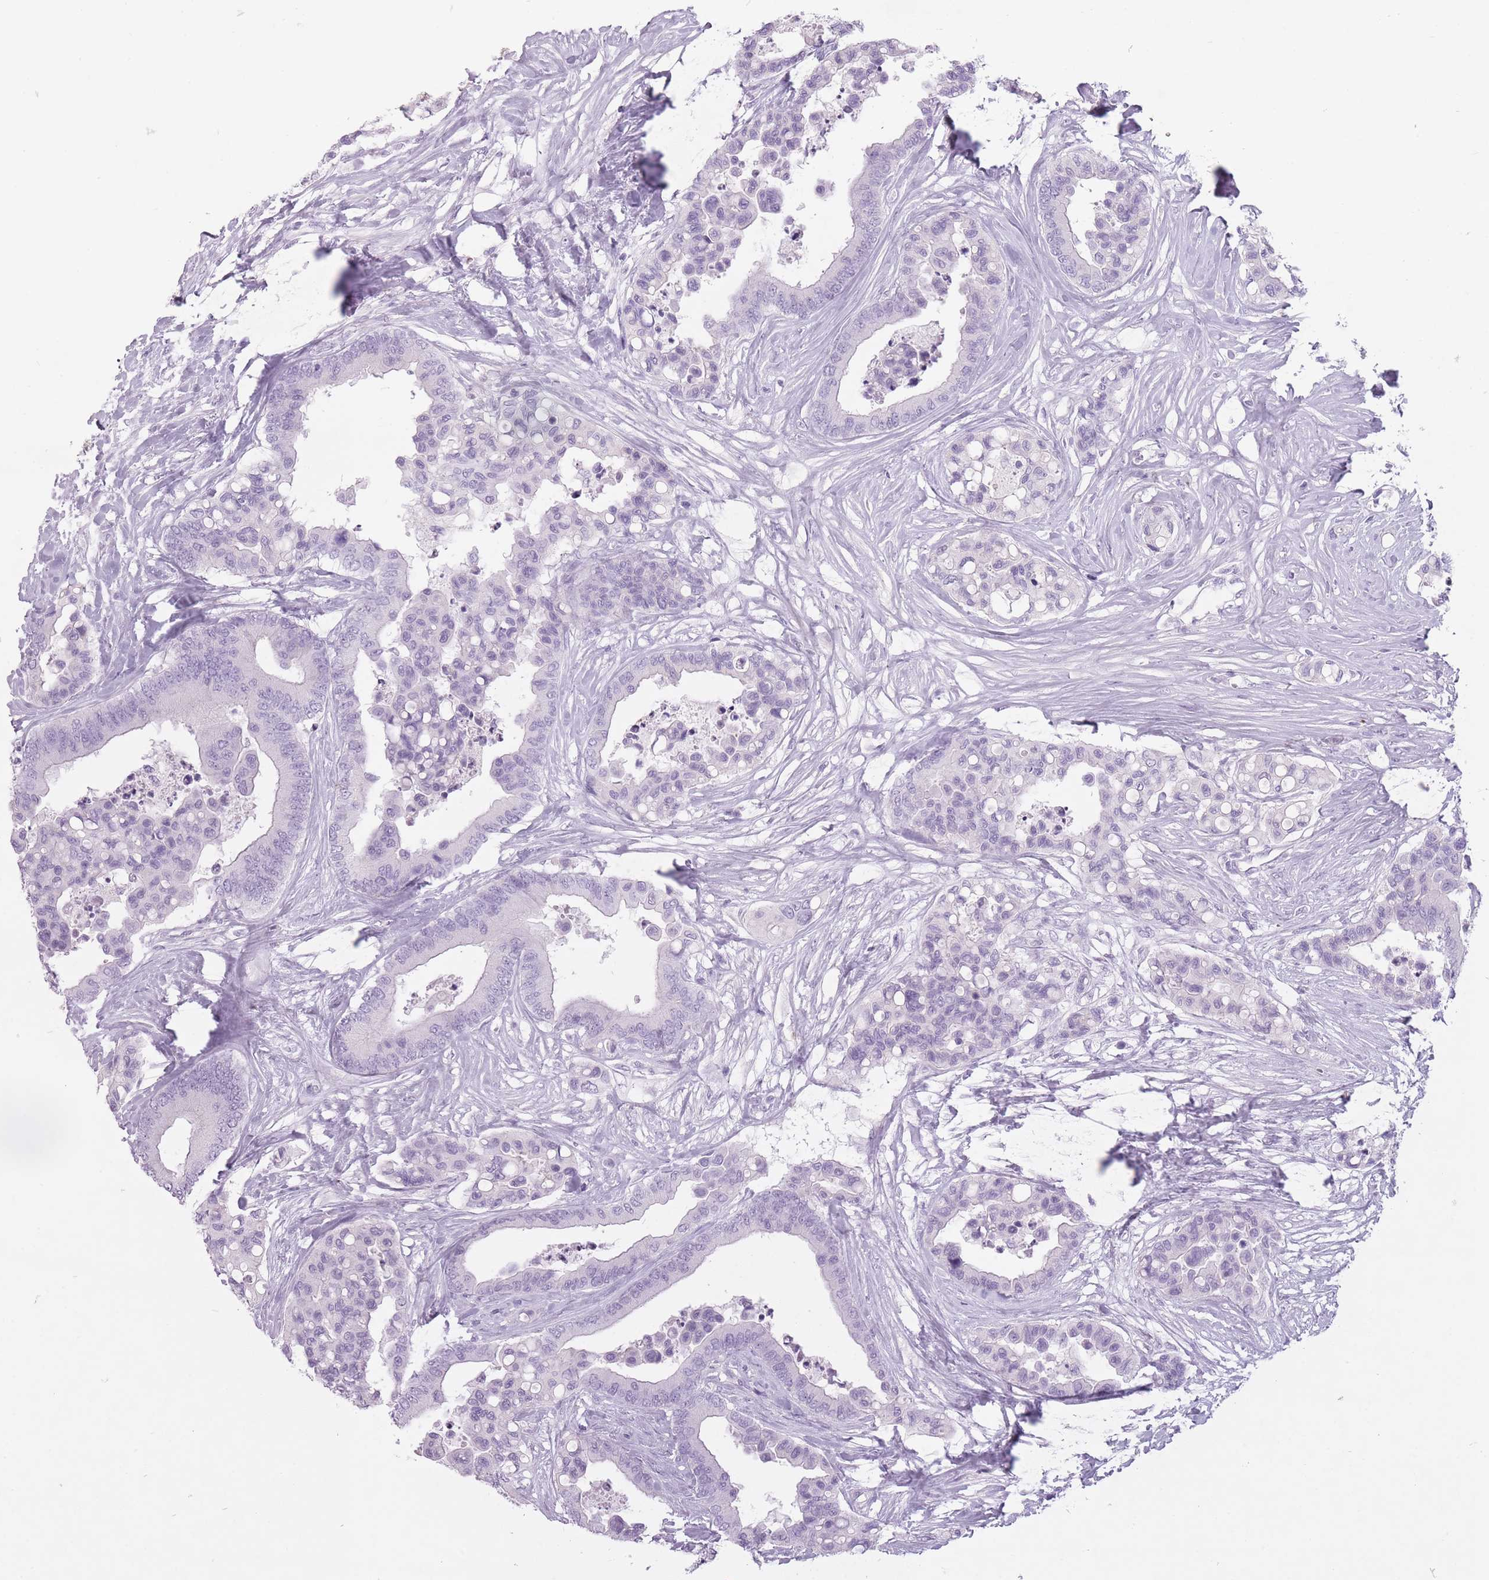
{"staining": {"intensity": "negative", "quantity": "none", "location": "none"}, "tissue": "colorectal cancer", "cell_type": "Tumor cells", "image_type": "cancer", "snomed": [{"axis": "morphology", "description": "Adenocarcinoma, NOS"}, {"axis": "topography", "description": "Colon"}], "caption": "Protein analysis of colorectal adenocarcinoma reveals no significant expression in tumor cells. Nuclei are stained in blue.", "gene": "RFX4", "patient": {"sex": "male", "age": 82}}